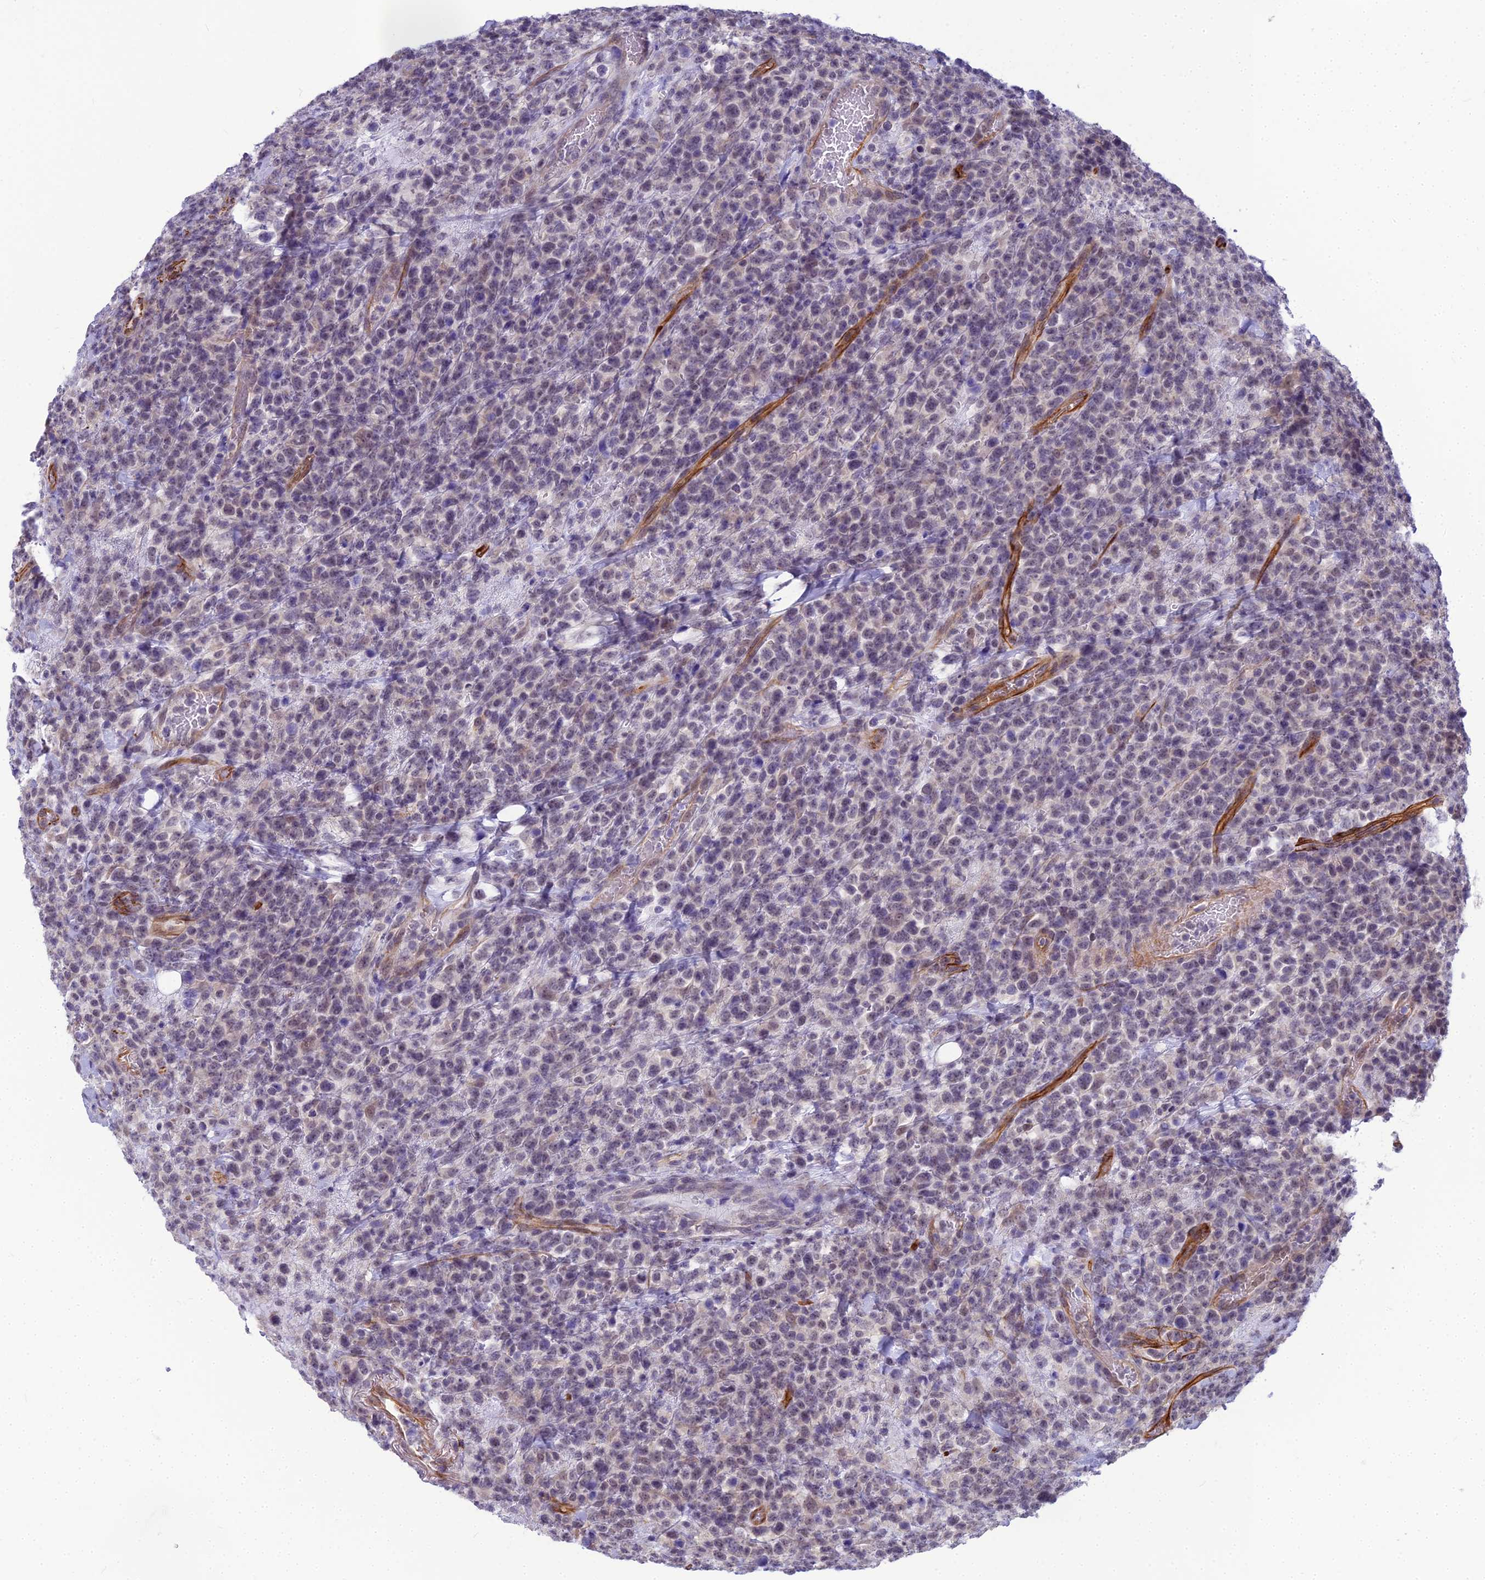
{"staining": {"intensity": "weak", "quantity": "25%-75%", "location": "nuclear"}, "tissue": "lymphoma", "cell_type": "Tumor cells", "image_type": "cancer", "snomed": [{"axis": "morphology", "description": "Malignant lymphoma, non-Hodgkin's type, High grade"}, {"axis": "topography", "description": "Colon"}], "caption": "Lymphoma tissue demonstrates weak nuclear positivity in approximately 25%-75% of tumor cells, visualized by immunohistochemistry.", "gene": "RGL3", "patient": {"sex": "female", "age": 53}}